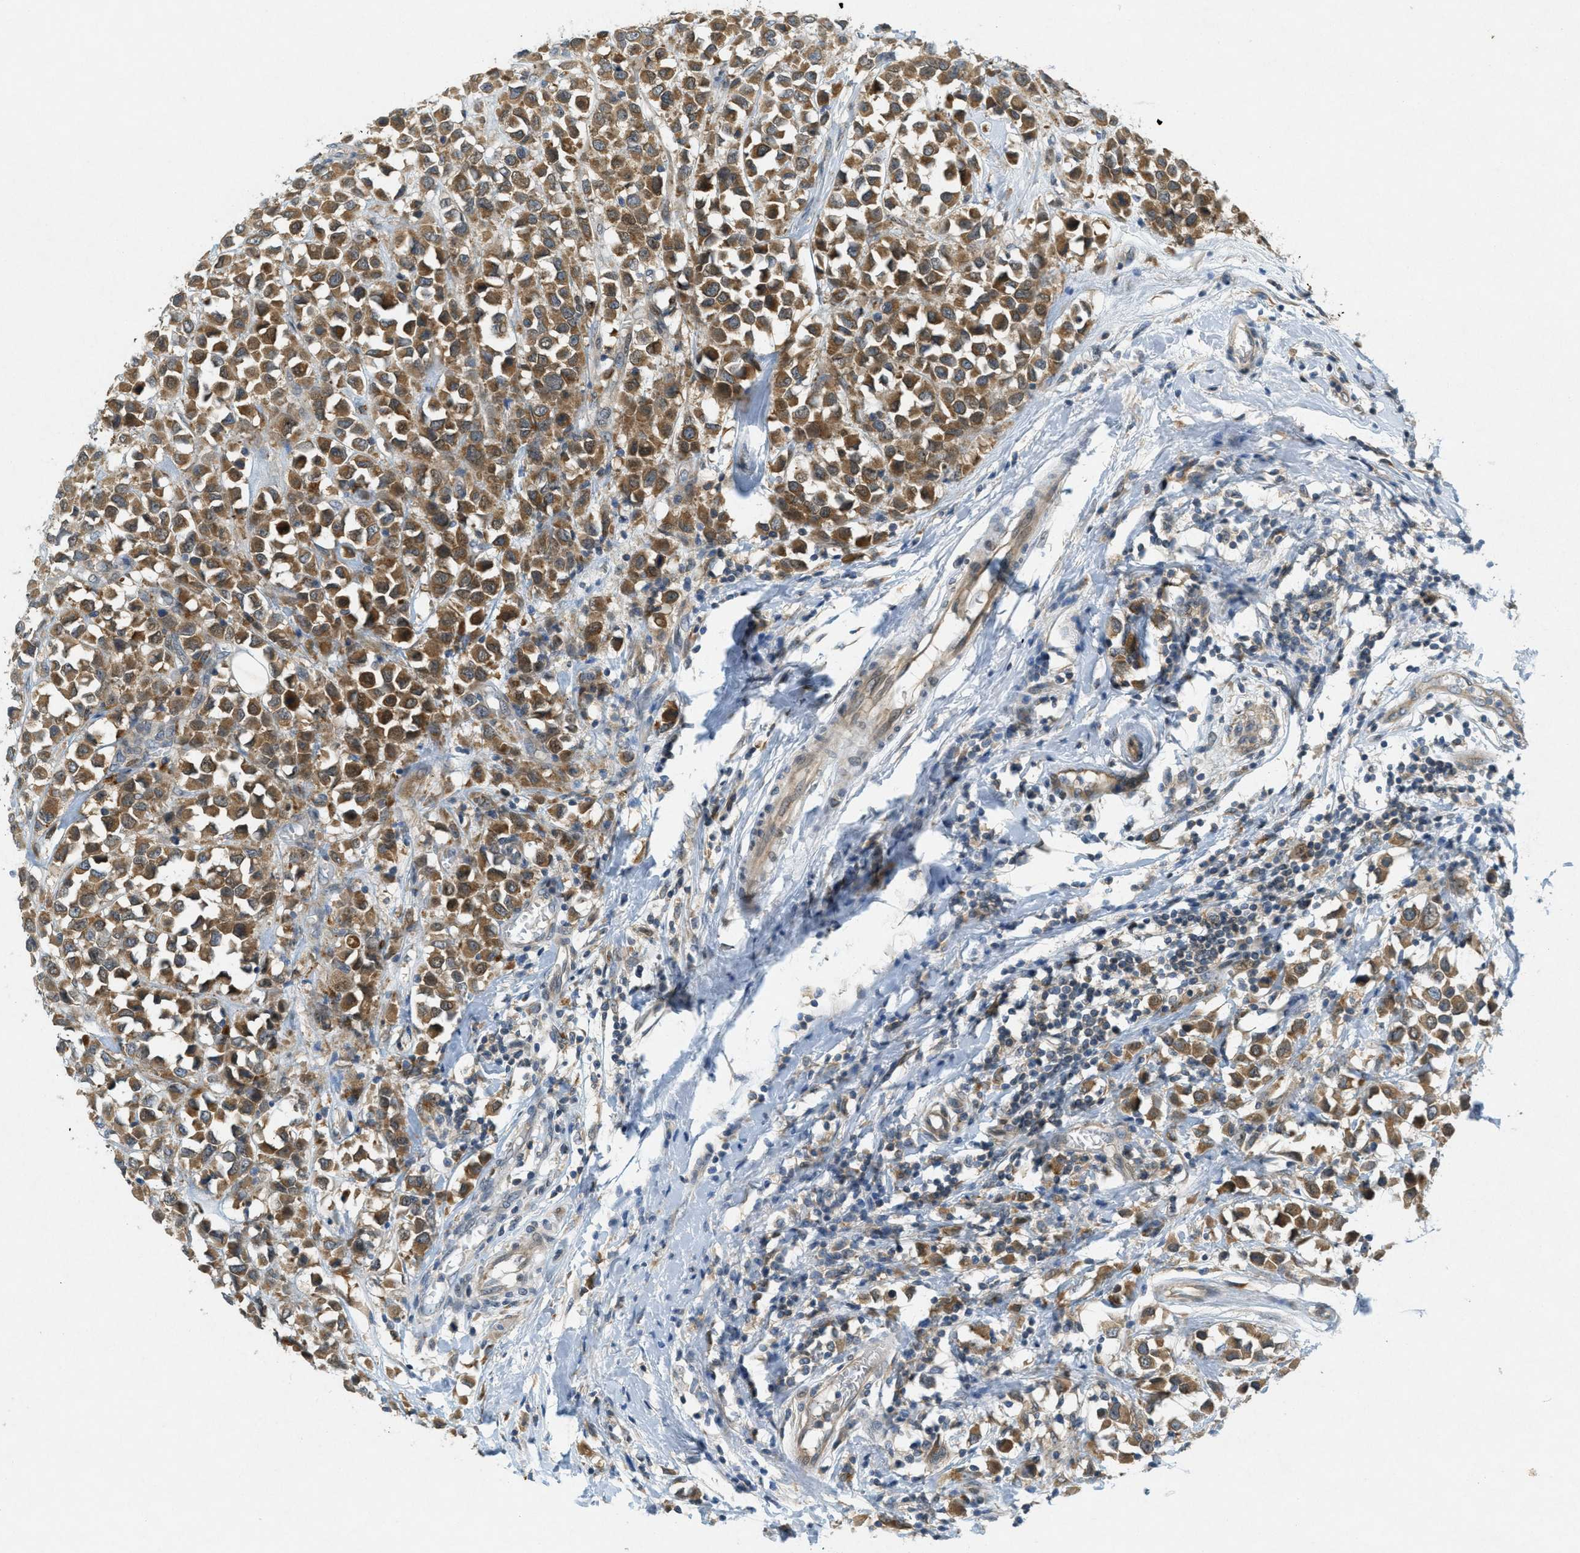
{"staining": {"intensity": "moderate", "quantity": ">75%", "location": "cytoplasmic/membranous"}, "tissue": "breast cancer", "cell_type": "Tumor cells", "image_type": "cancer", "snomed": [{"axis": "morphology", "description": "Duct carcinoma"}, {"axis": "topography", "description": "Breast"}], "caption": "Immunohistochemistry (IHC) micrograph of neoplastic tissue: breast infiltrating ductal carcinoma stained using immunohistochemistry (IHC) exhibits medium levels of moderate protein expression localized specifically in the cytoplasmic/membranous of tumor cells, appearing as a cytoplasmic/membranous brown color.", "gene": "SIGMAR1", "patient": {"sex": "female", "age": 61}}